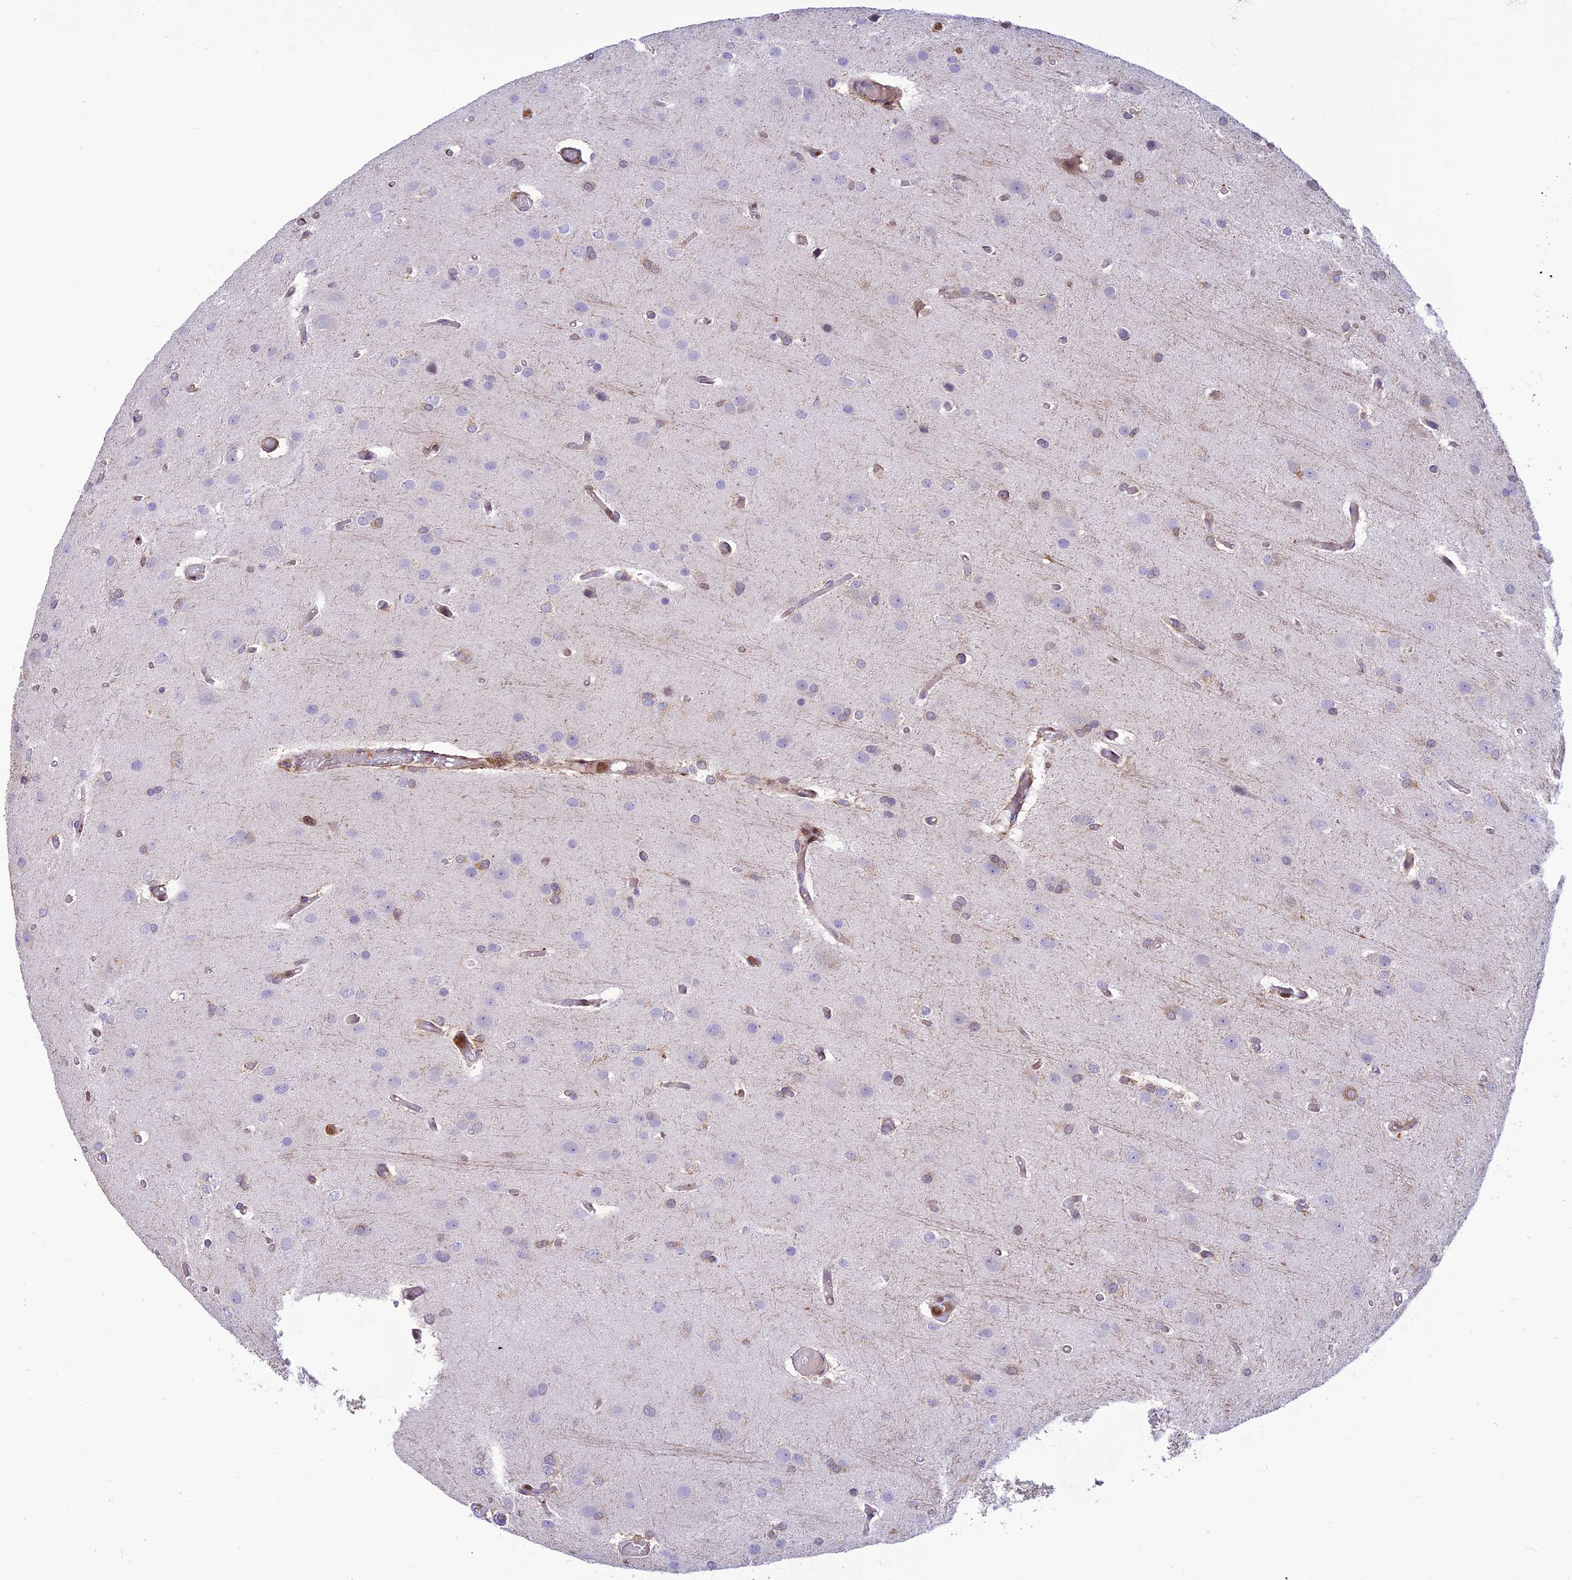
{"staining": {"intensity": "weak", "quantity": "<25%", "location": "cytoplasmic/membranous"}, "tissue": "glioma", "cell_type": "Tumor cells", "image_type": "cancer", "snomed": [{"axis": "morphology", "description": "Glioma, malignant, High grade"}, {"axis": "topography", "description": "Brain"}], "caption": "DAB immunohistochemical staining of human glioma reveals no significant staining in tumor cells.", "gene": "FAM186B", "patient": {"sex": "female", "age": 50}}